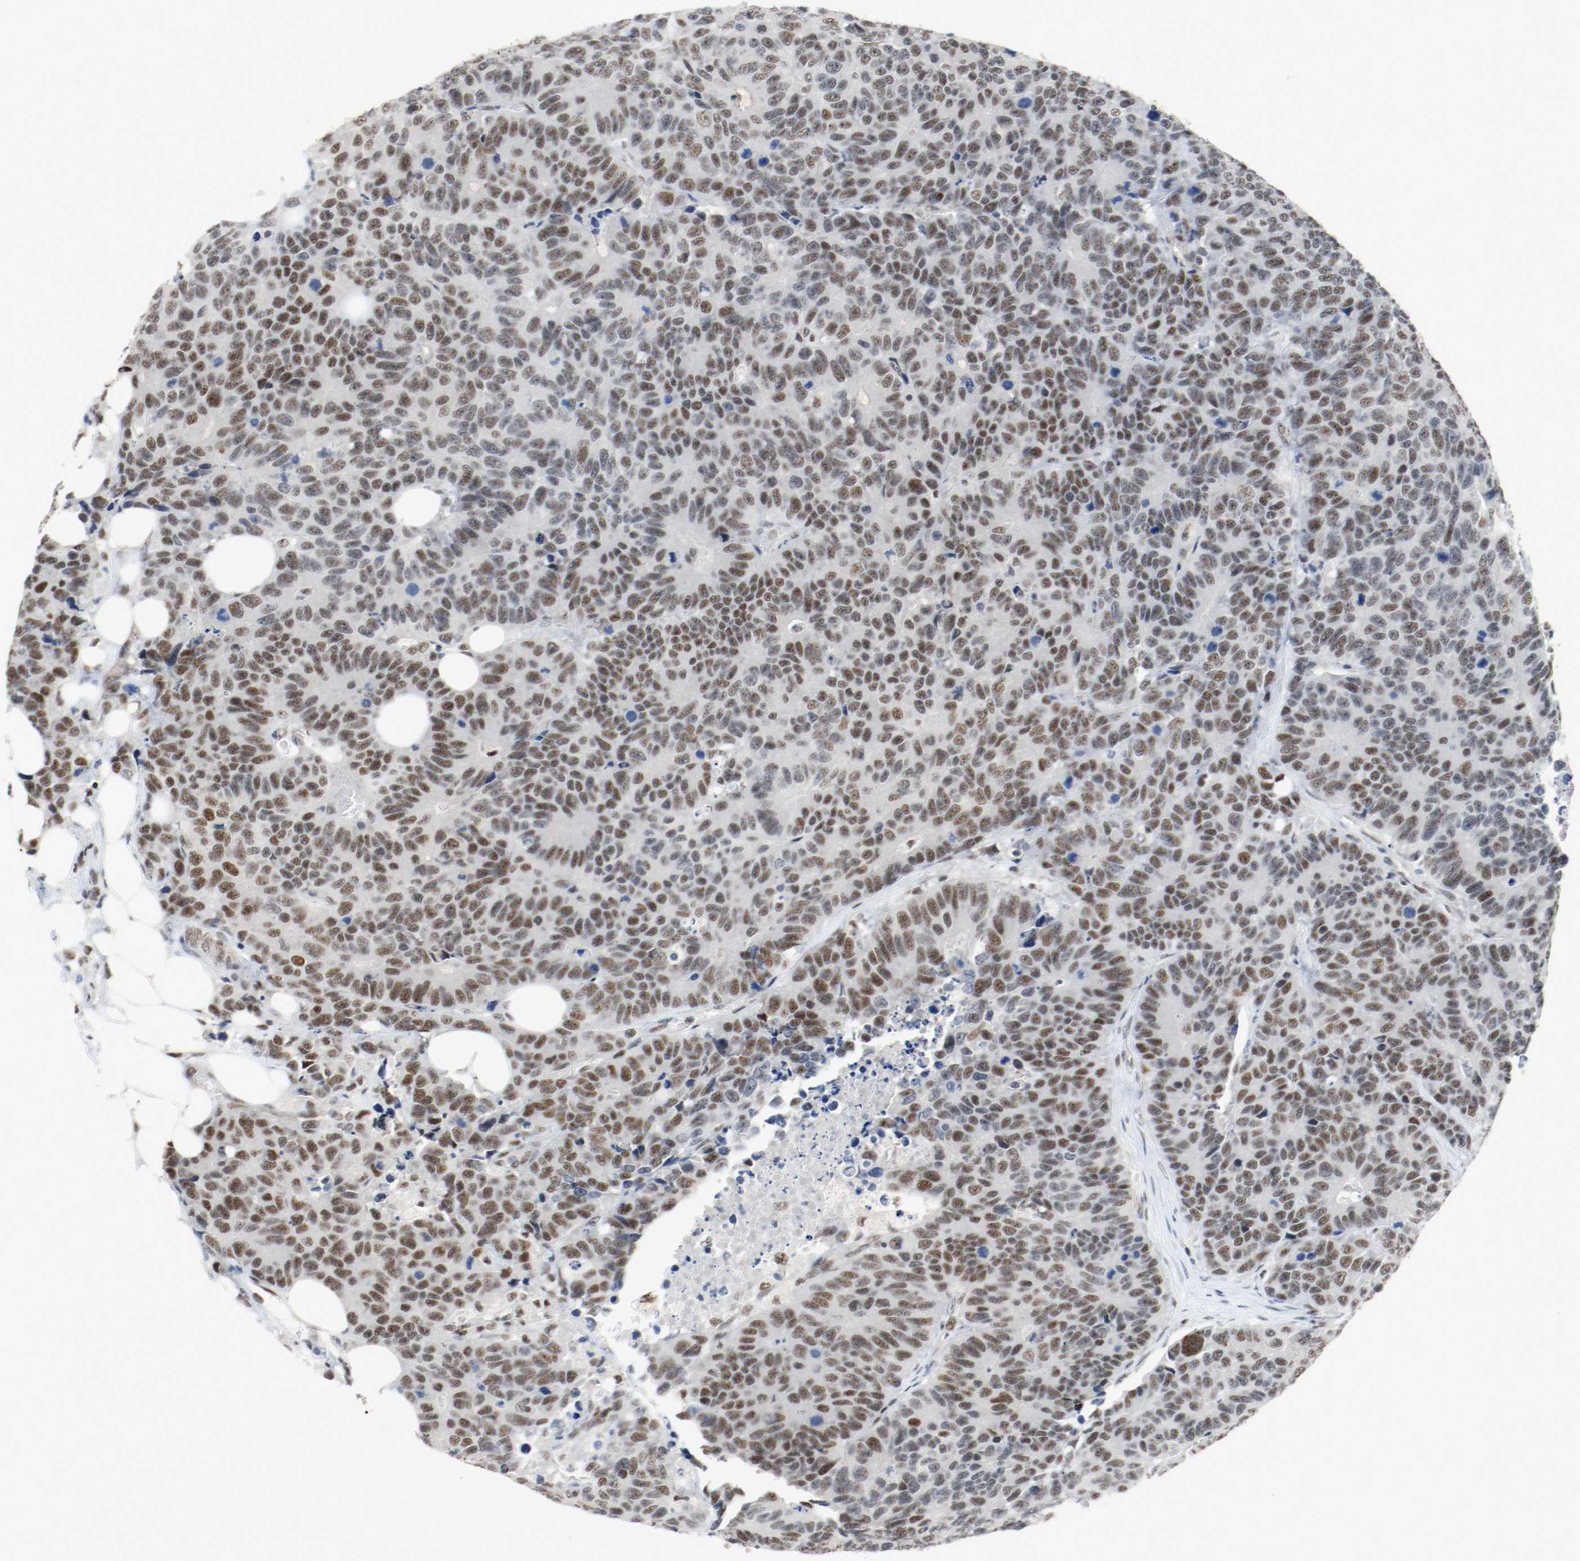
{"staining": {"intensity": "moderate", "quantity": "25%-75%", "location": "nuclear"}, "tissue": "colorectal cancer", "cell_type": "Tumor cells", "image_type": "cancer", "snomed": [{"axis": "morphology", "description": "Adenocarcinoma, NOS"}, {"axis": "topography", "description": "Colon"}], "caption": "A photomicrograph showing moderate nuclear positivity in about 25%-75% of tumor cells in adenocarcinoma (colorectal), as visualized by brown immunohistochemical staining.", "gene": "ASH1L", "patient": {"sex": "female", "age": 86}}